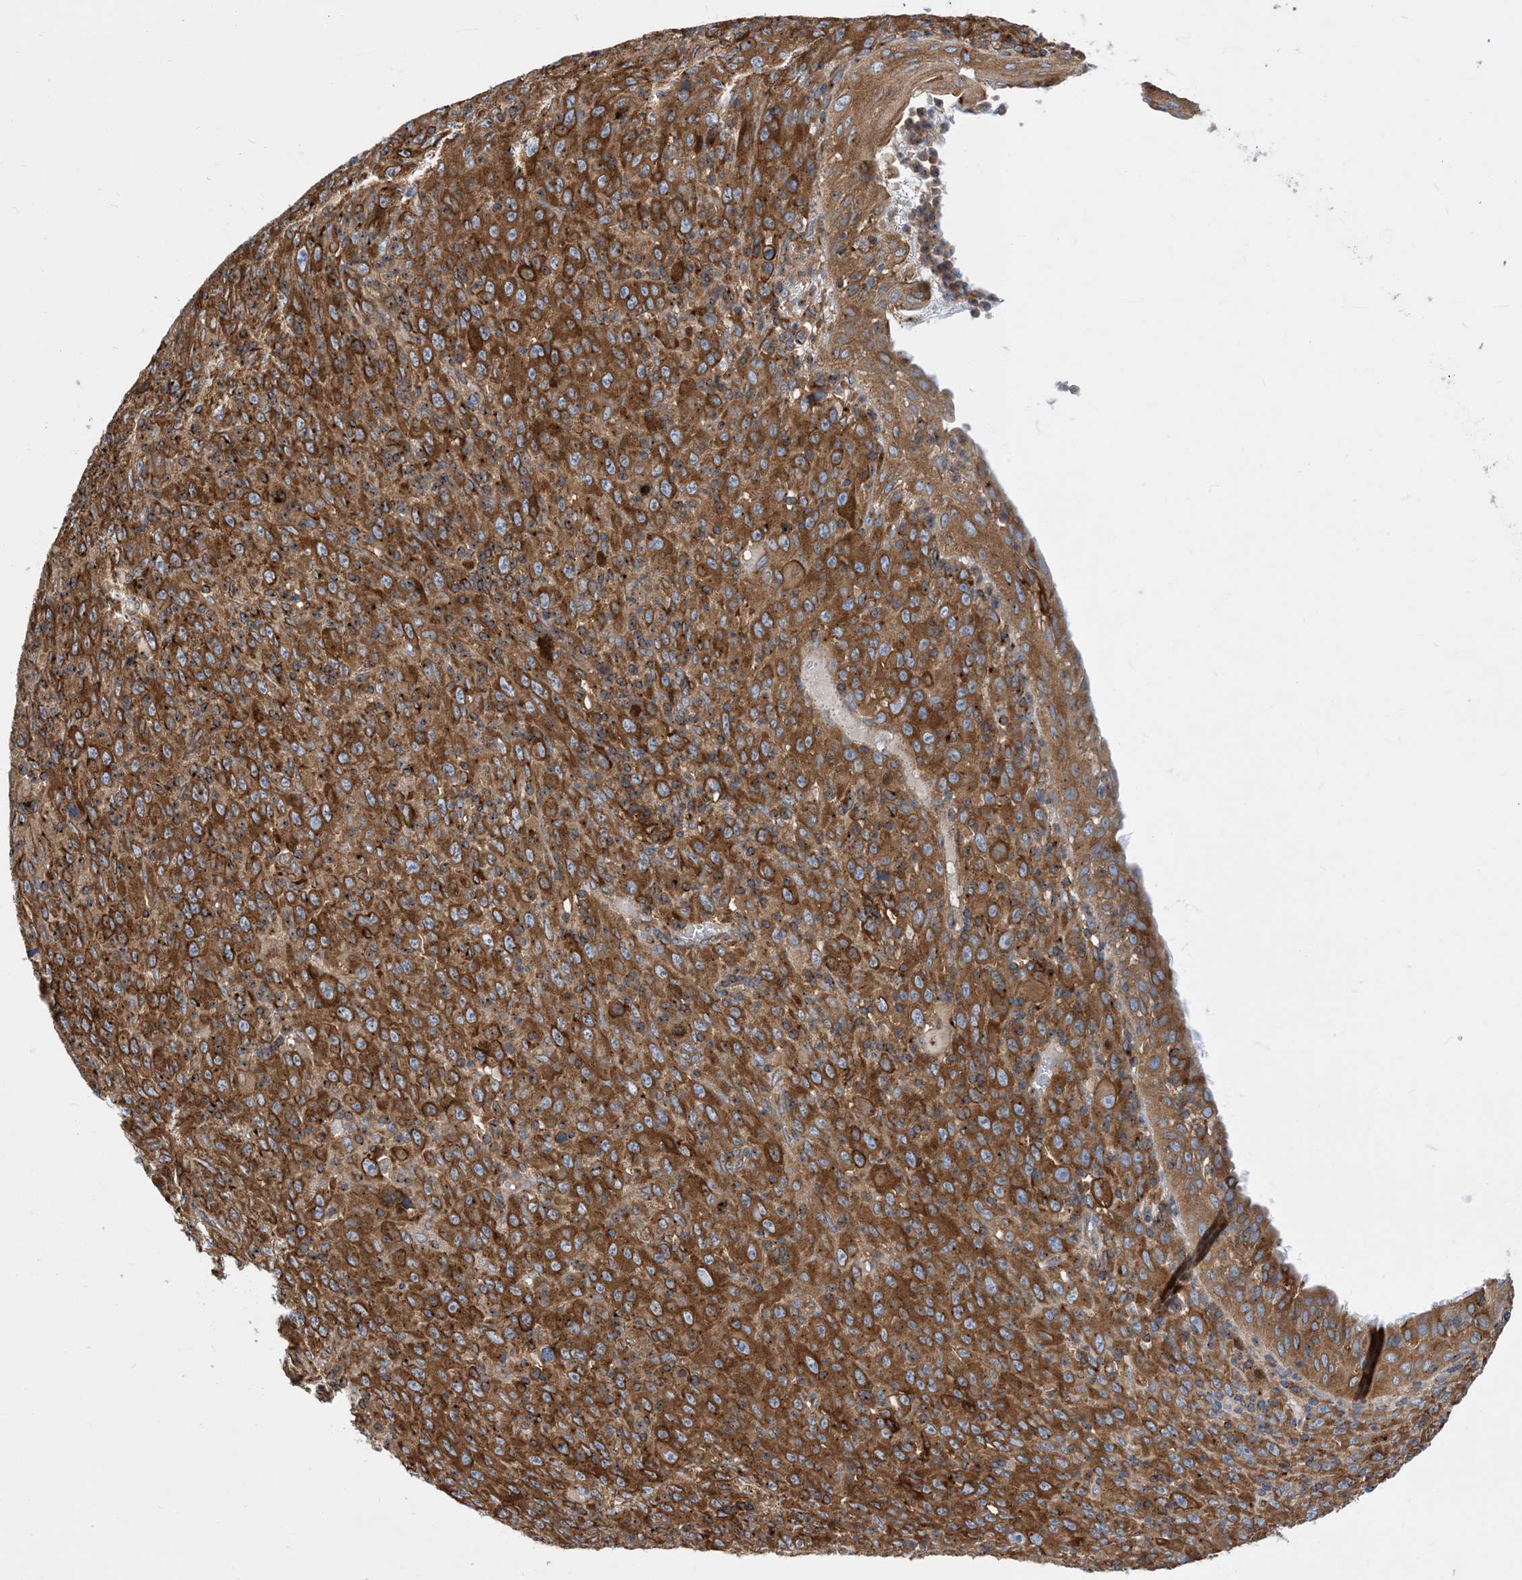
{"staining": {"intensity": "moderate", "quantity": ">75%", "location": "cytoplasmic/membranous"}, "tissue": "melanoma", "cell_type": "Tumor cells", "image_type": "cancer", "snomed": [{"axis": "morphology", "description": "Malignant melanoma, Metastatic site"}, {"axis": "topography", "description": "Skin"}], "caption": "This is an image of immunohistochemistry (IHC) staining of melanoma, which shows moderate staining in the cytoplasmic/membranous of tumor cells.", "gene": "DYNC1LI1", "patient": {"sex": "female", "age": 56}}